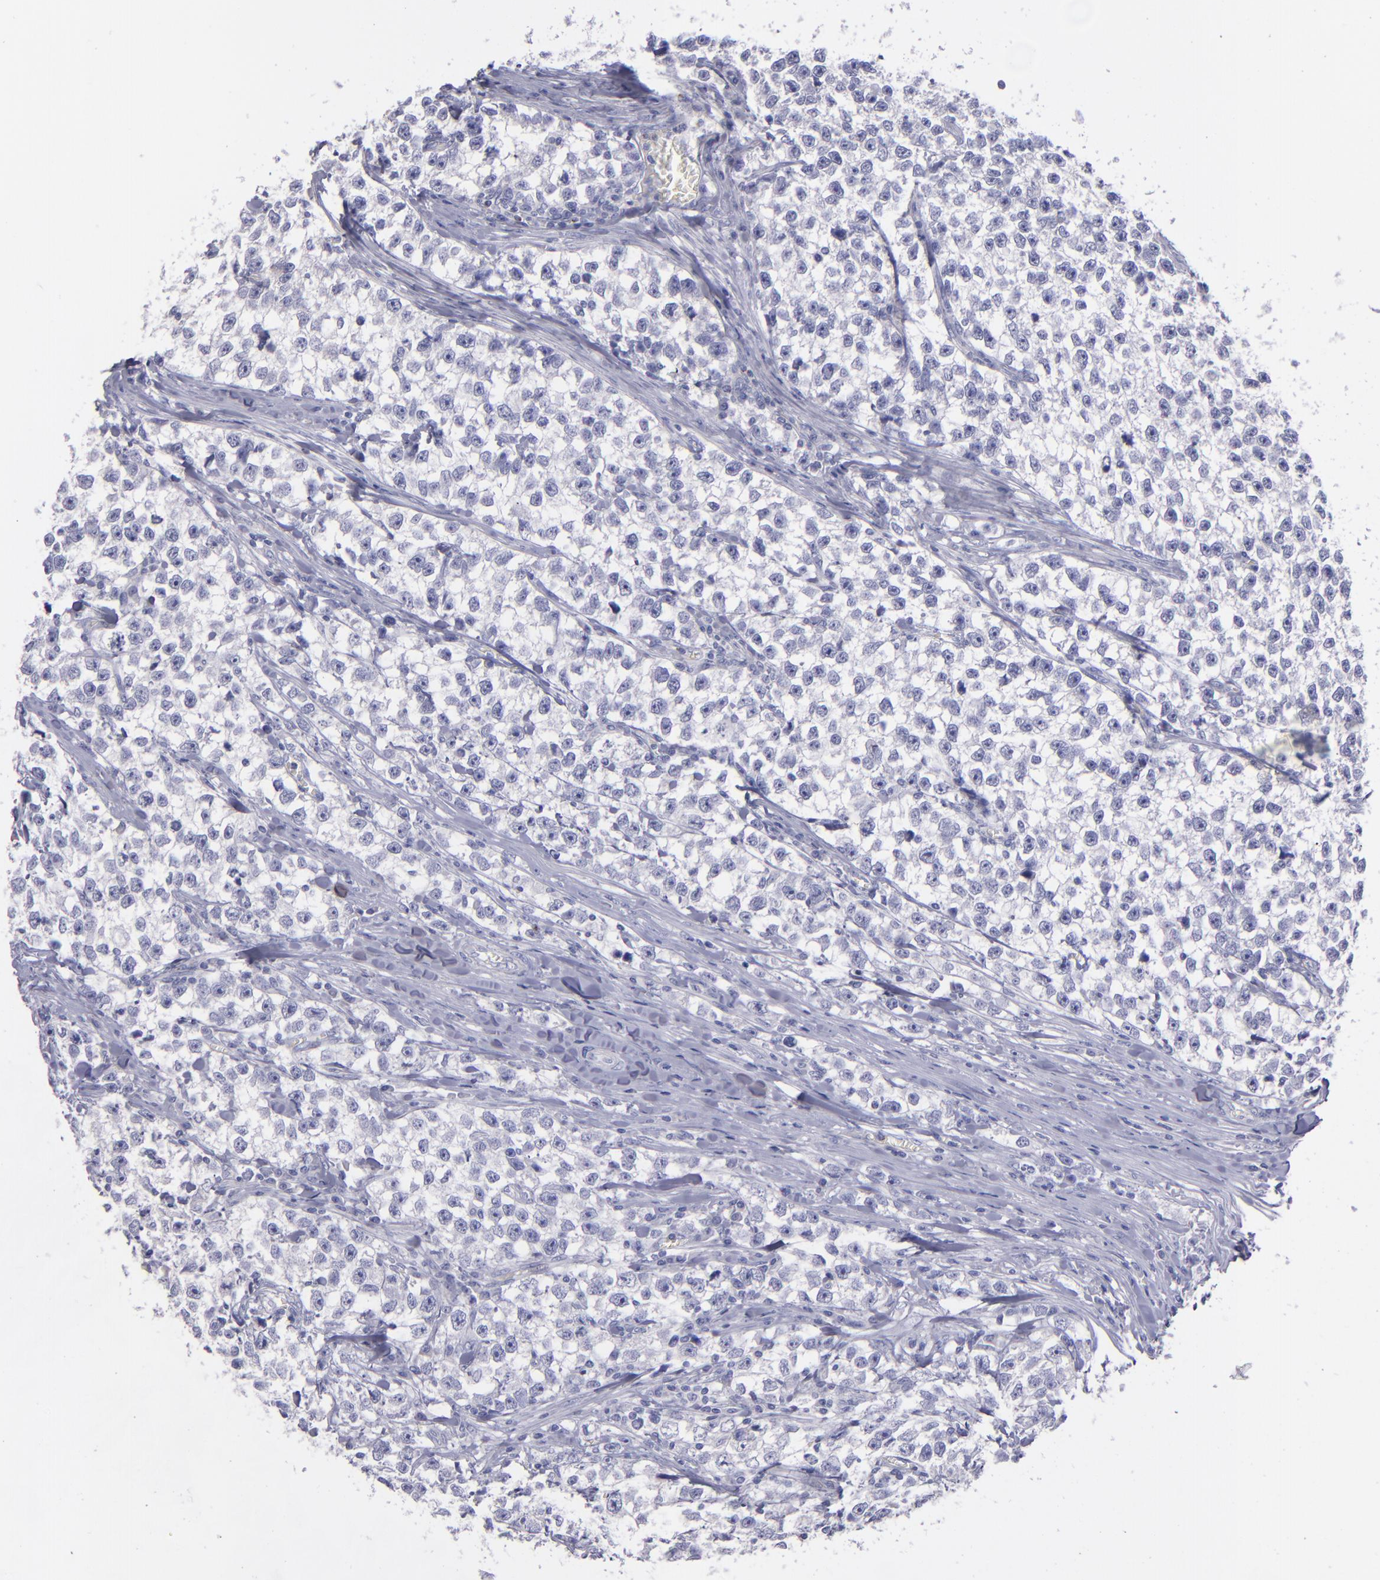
{"staining": {"intensity": "negative", "quantity": "none", "location": "none"}, "tissue": "testis cancer", "cell_type": "Tumor cells", "image_type": "cancer", "snomed": [{"axis": "morphology", "description": "Seminoma, NOS"}, {"axis": "morphology", "description": "Carcinoma, Embryonal, NOS"}, {"axis": "topography", "description": "Testis"}], "caption": "DAB (3,3'-diaminobenzidine) immunohistochemical staining of human testis cancer reveals no significant staining in tumor cells.", "gene": "SNAP25", "patient": {"sex": "male", "age": 30}}